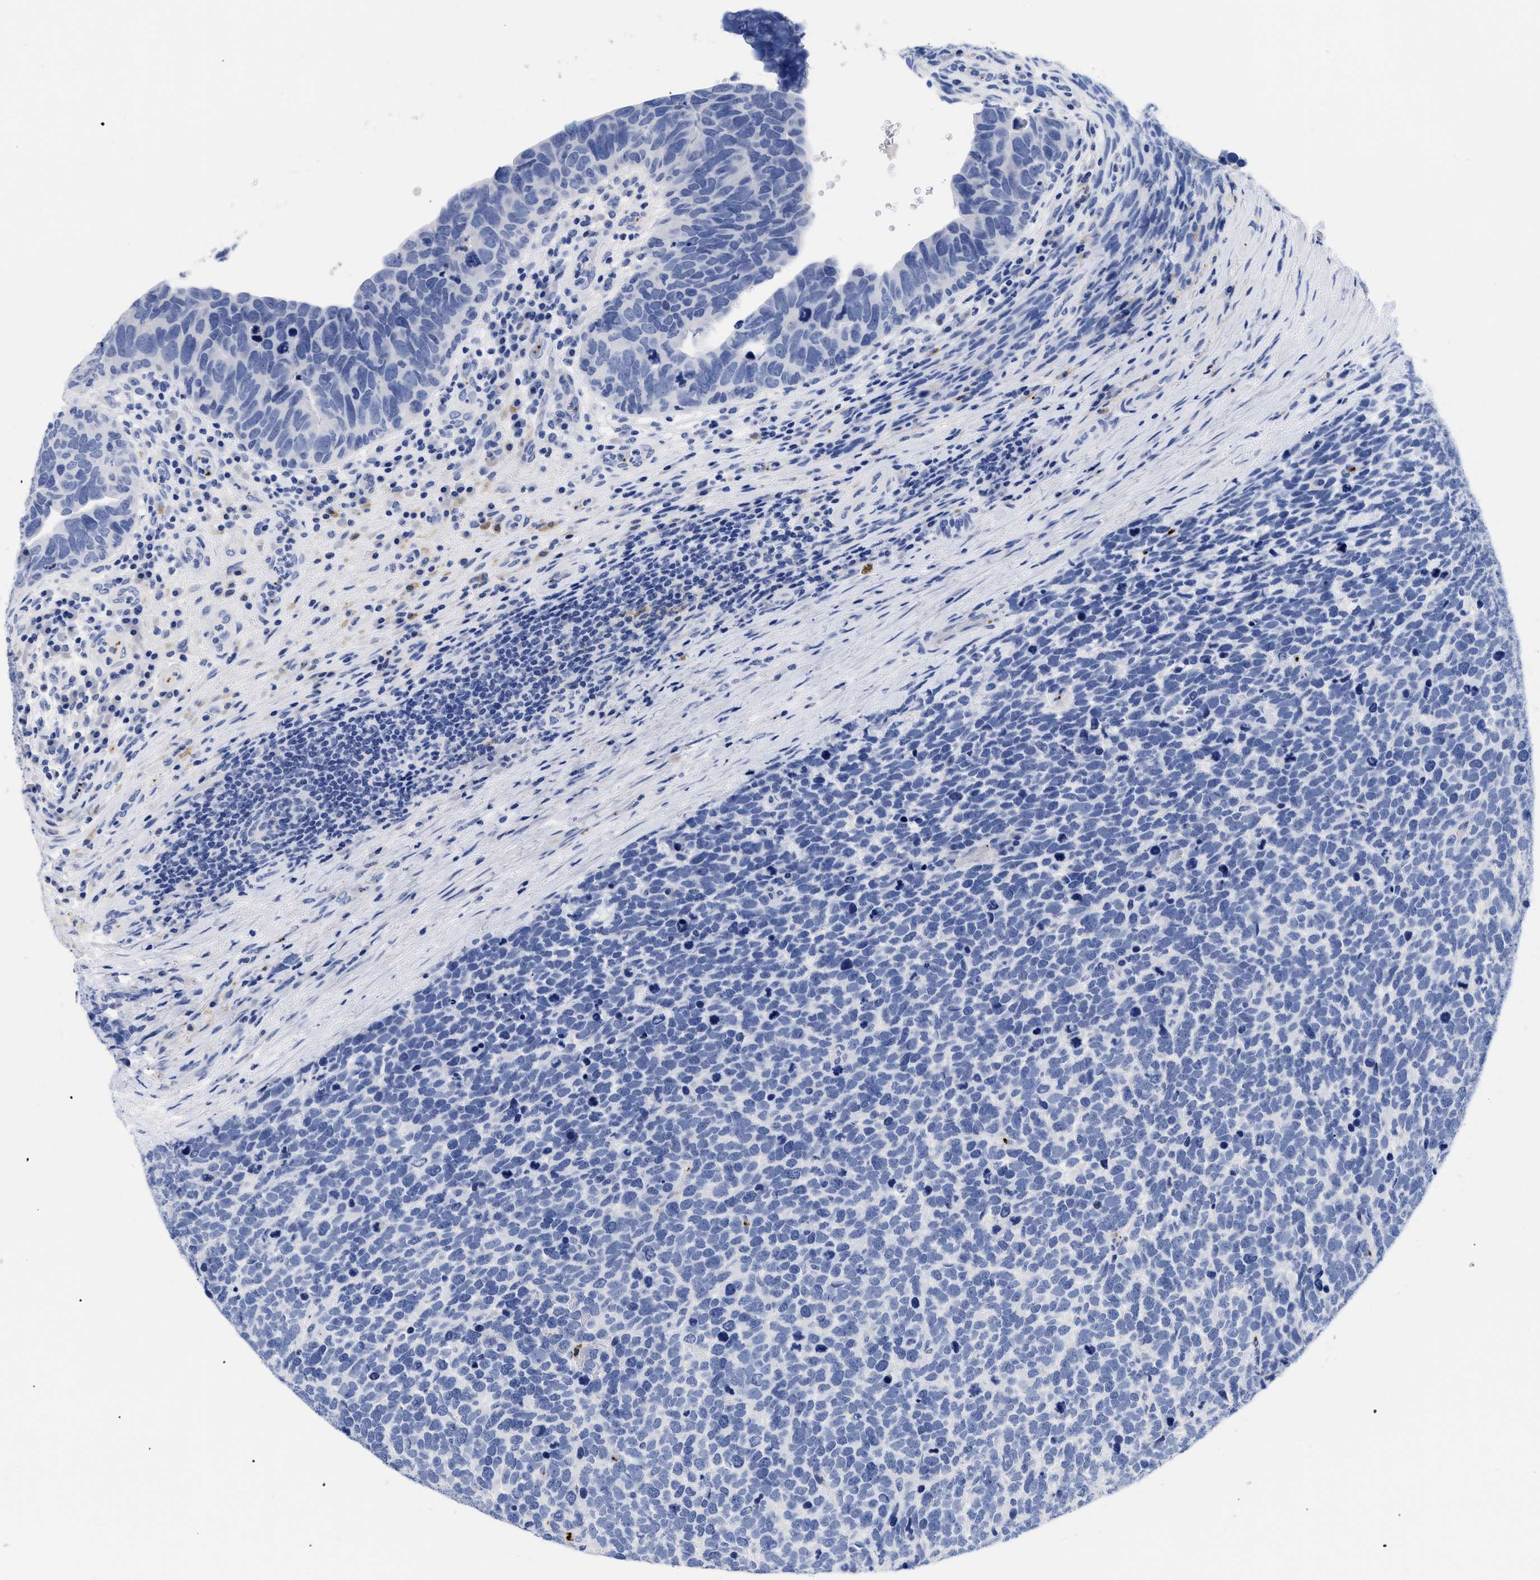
{"staining": {"intensity": "negative", "quantity": "none", "location": "none"}, "tissue": "urothelial cancer", "cell_type": "Tumor cells", "image_type": "cancer", "snomed": [{"axis": "morphology", "description": "Urothelial carcinoma, High grade"}, {"axis": "topography", "description": "Urinary bladder"}], "caption": "This is an IHC photomicrograph of human urothelial cancer. There is no positivity in tumor cells.", "gene": "TREML1", "patient": {"sex": "female", "age": 82}}